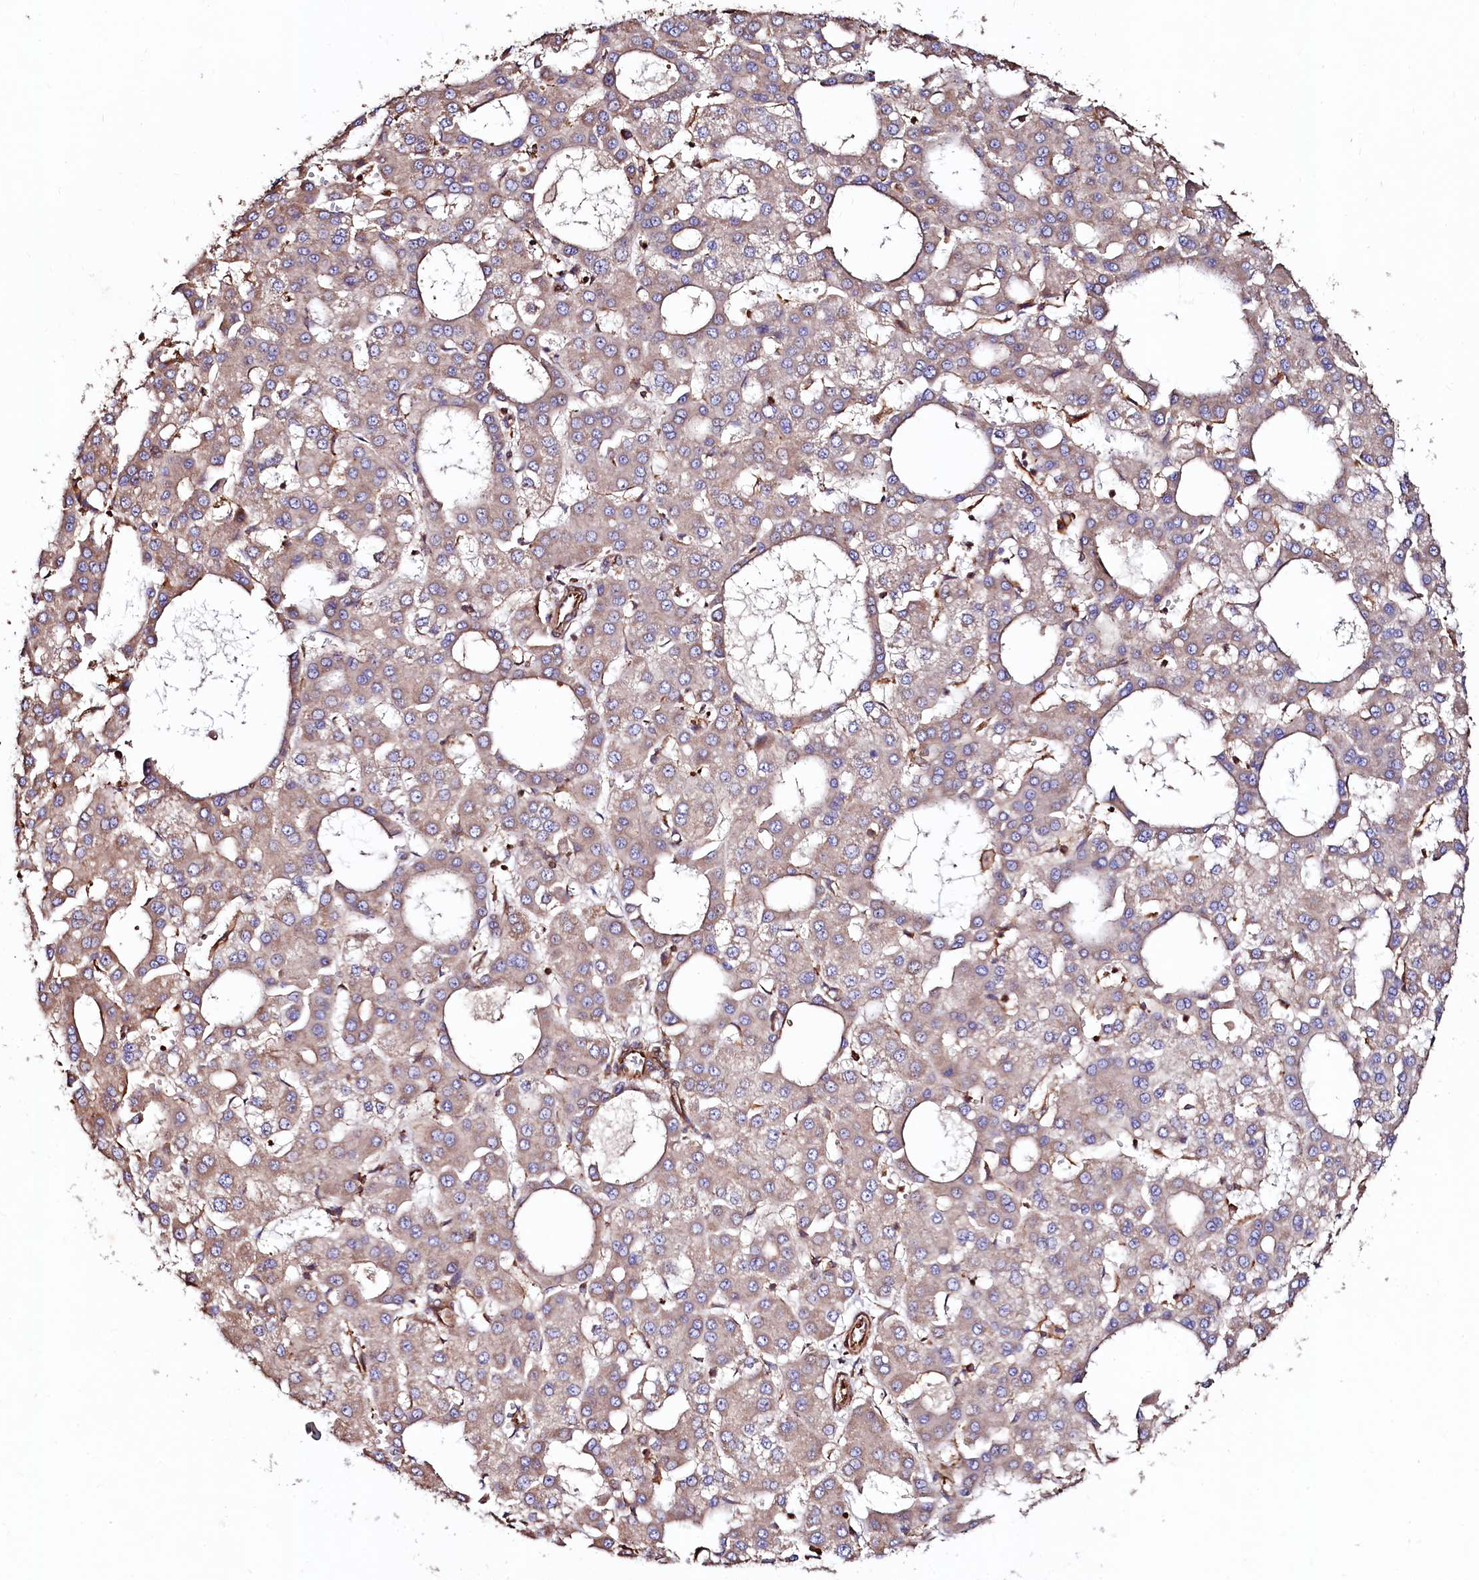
{"staining": {"intensity": "weak", "quantity": ">75%", "location": "cytoplasmic/membranous"}, "tissue": "liver cancer", "cell_type": "Tumor cells", "image_type": "cancer", "snomed": [{"axis": "morphology", "description": "Carcinoma, Hepatocellular, NOS"}, {"axis": "topography", "description": "Liver"}], "caption": "Immunohistochemical staining of liver cancer (hepatocellular carcinoma) displays low levels of weak cytoplasmic/membranous expression in approximately >75% of tumor cells.", "gene": "KLHDC4", "patient": {"sex": "male", "age": 47}}